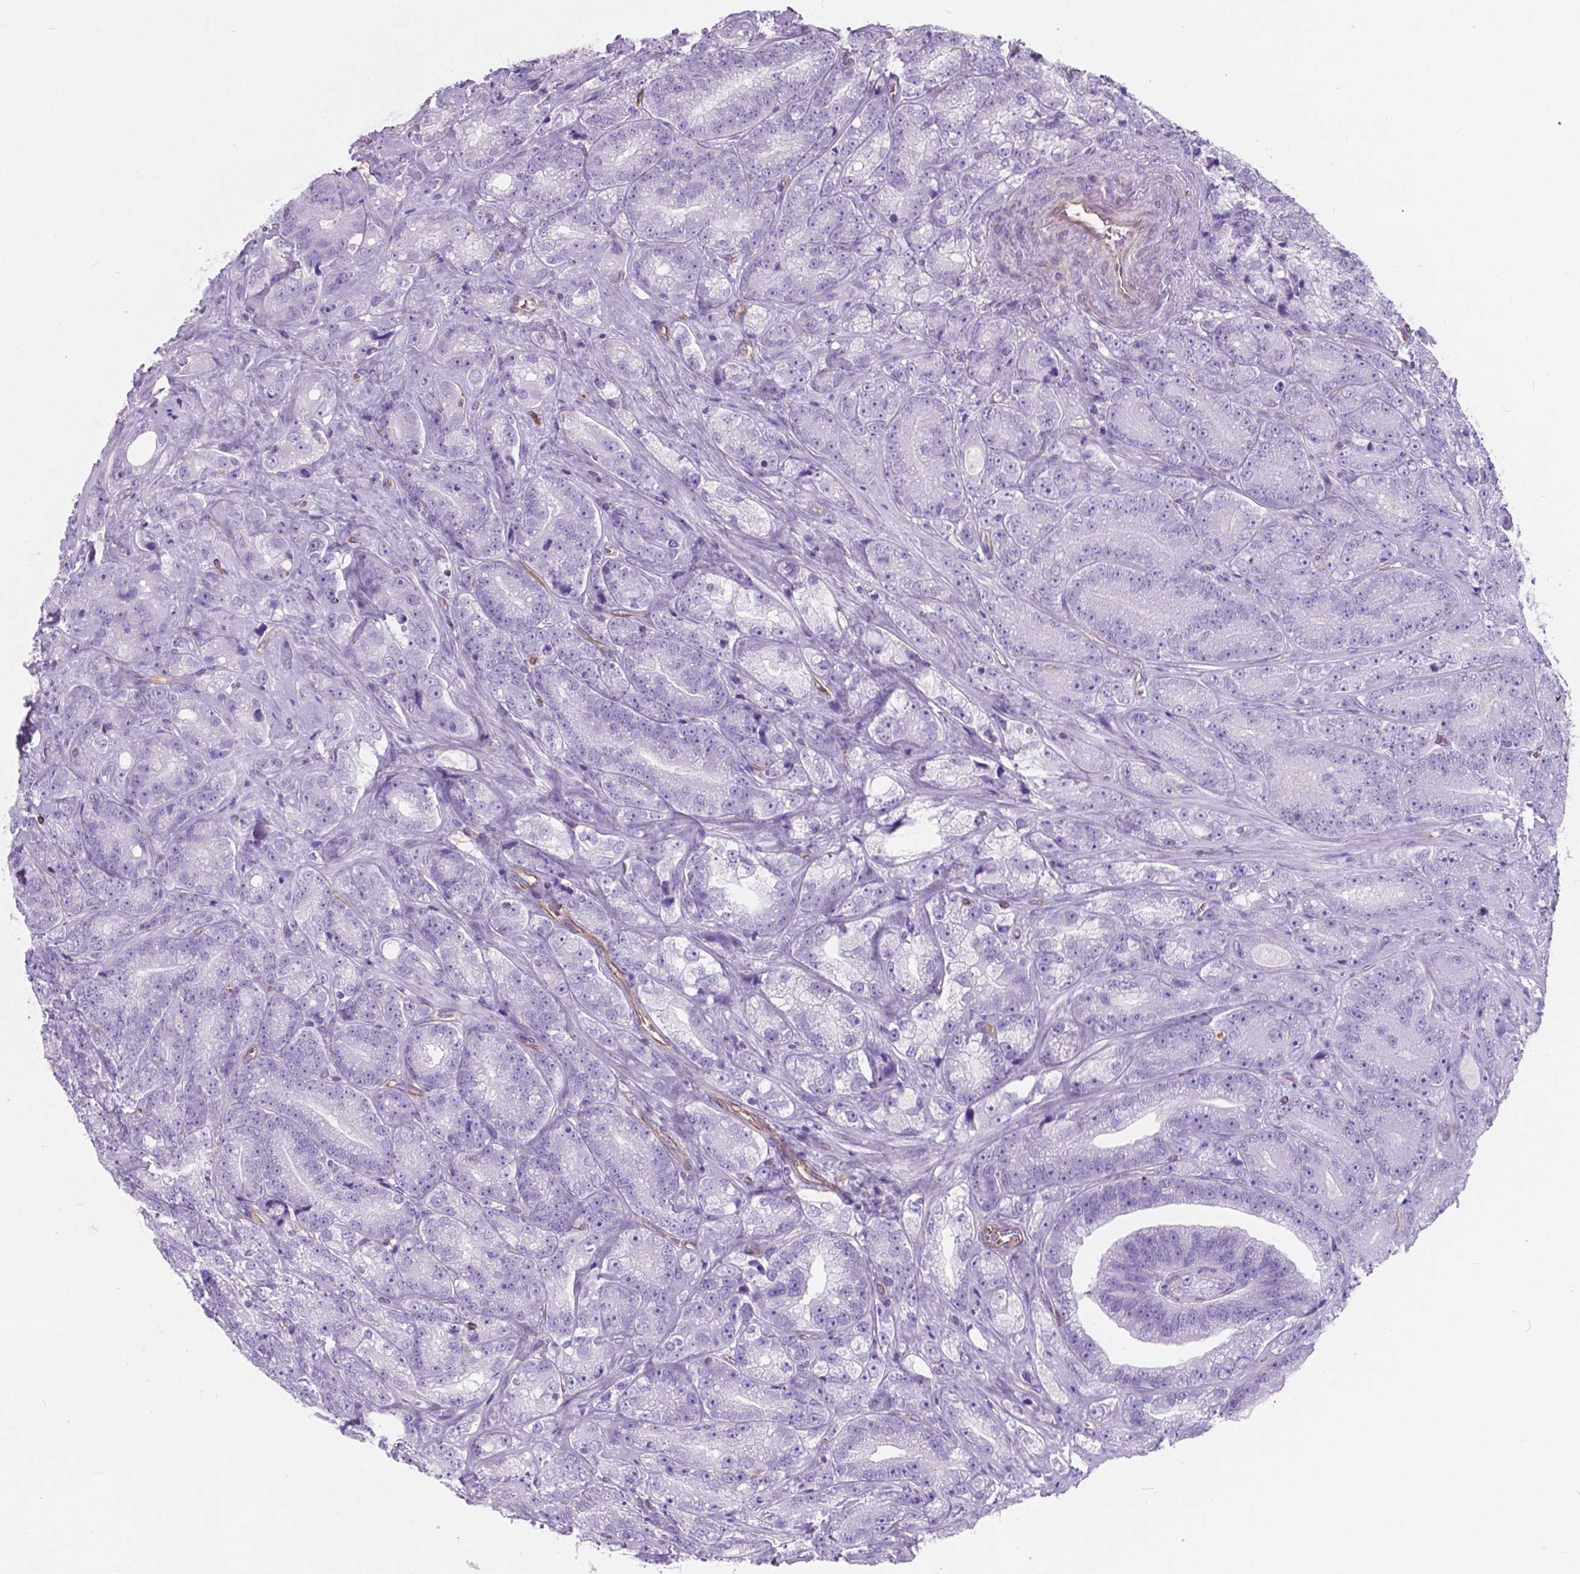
{"staining": {"intensity": "negative", "quantity": "none", "location": "none"}, "tissue": "prostate cancer", "cell_type": "Tumor cells", "image_type": "cancer", "snomed": [{"axis": "morphology", "description": "Adenocarcinoma, NOS"}, {"axis": "topography", "description": "Prostate"}], "caption": "Tumor cells show no significant protein positivity in prostate cancer (adenocarcinoma).", "gene": "AMOT", "patient": {"sex": "male", "age": 63}}